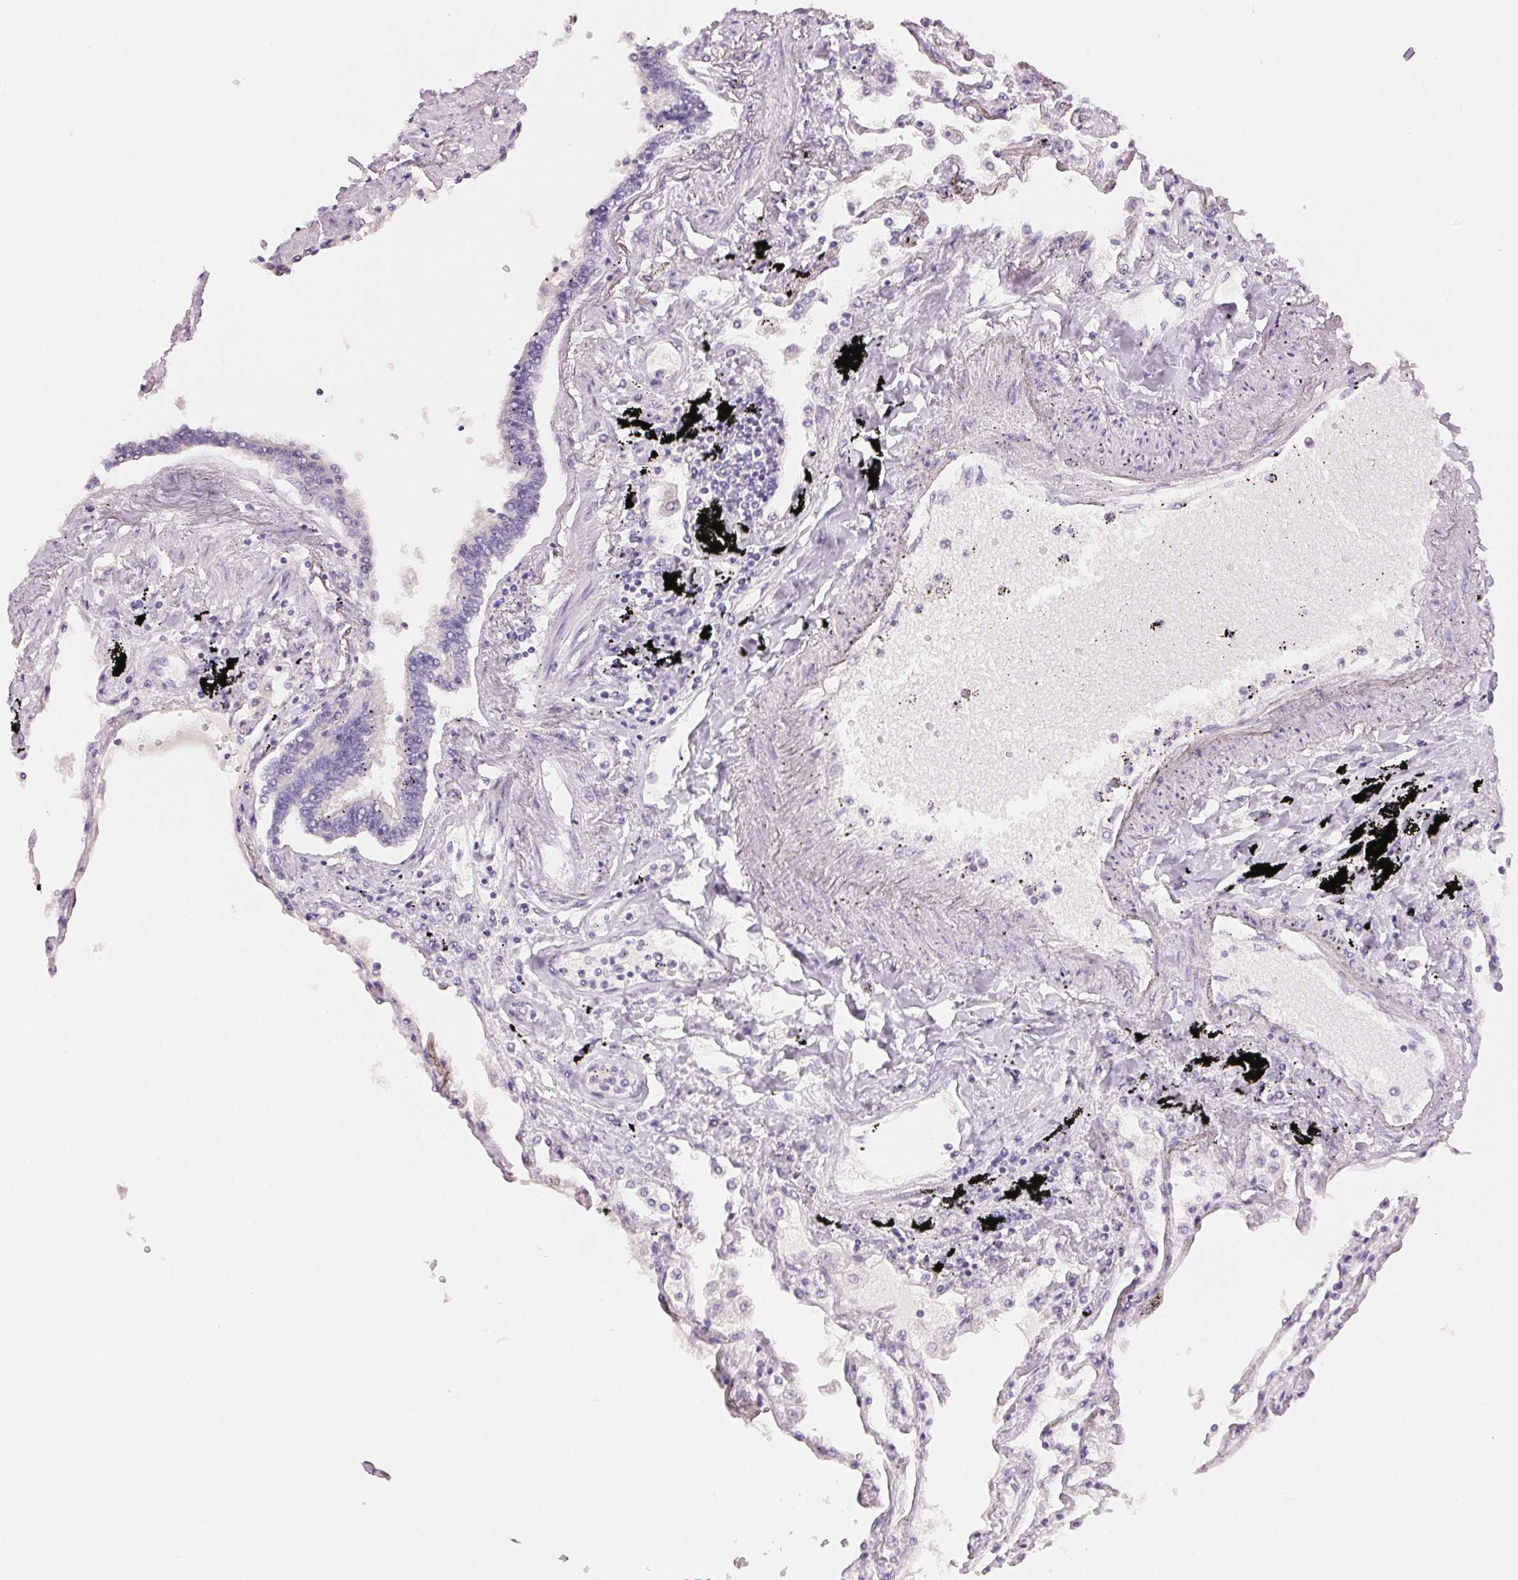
{"staining": {"intensity": "negative", "quantity": "none", "location": "none"}, "tissue": "lung", "cell_type": "Alveolar cells", "image_type": "normal", "snomed": [{"axis": "morphology", "description": "Normal tissue, NOS"}, {"axis": "morphology", "description": "Adenocarcinoma, NOS"}, {"axis": "topography", "description": "Cartilage tissue"}, {"axis": "topography", "description": "Lung"}], "caption": "This is a histopathology image of immunohistochemistry (IHC) staining of normal lung, which shows no positivity in alveolar cells. (DAB immunohistochemistry visualized using brightfield microscopy, high magnification).", "gene": "BPIFB2", "patient": {"sex": "female", "age": 67}}